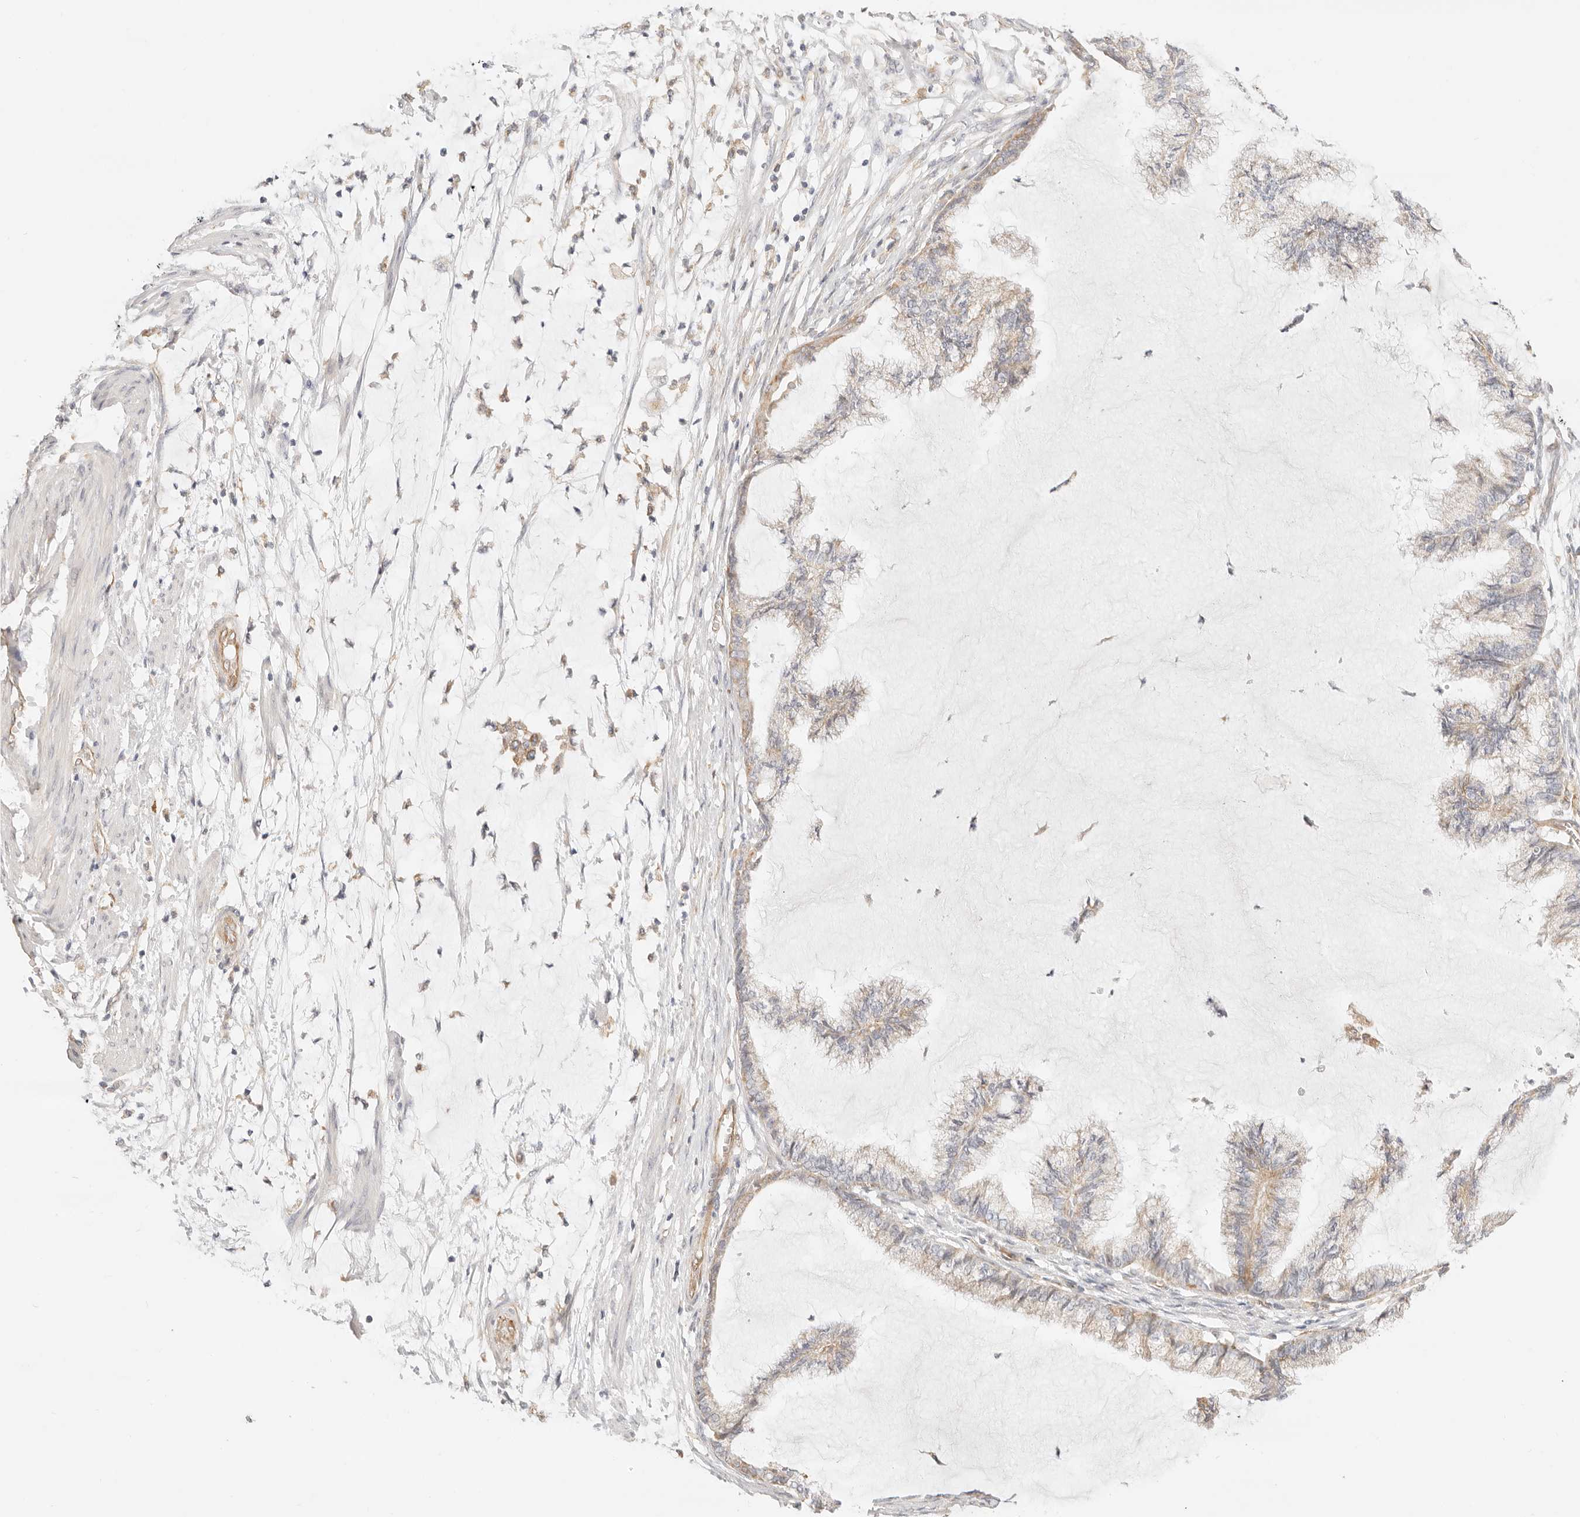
{"staining": {"intensity": "weak", "quantity": "25%-75%", "location": "cytoplasmic/membranous"}, "tissue": "endometrial cancer", "cell_type": "Tumor cells", "image_type": "cancer", "snomed": [{"axis": "morphology", "description": "Adenocarcinoma, NOS"}, {"axis": "topography", "description": "Endometrium"}], "caption": "High-power microscopy captured an IHC micrograph of endometrial cancer (adenocarcinoma), revealing weak cytoplasmic/membranous expression in about 25%-75% of tumor cells.", "gene": "ZC3H11A", "patient": {"sex": "female", "age": 86}}